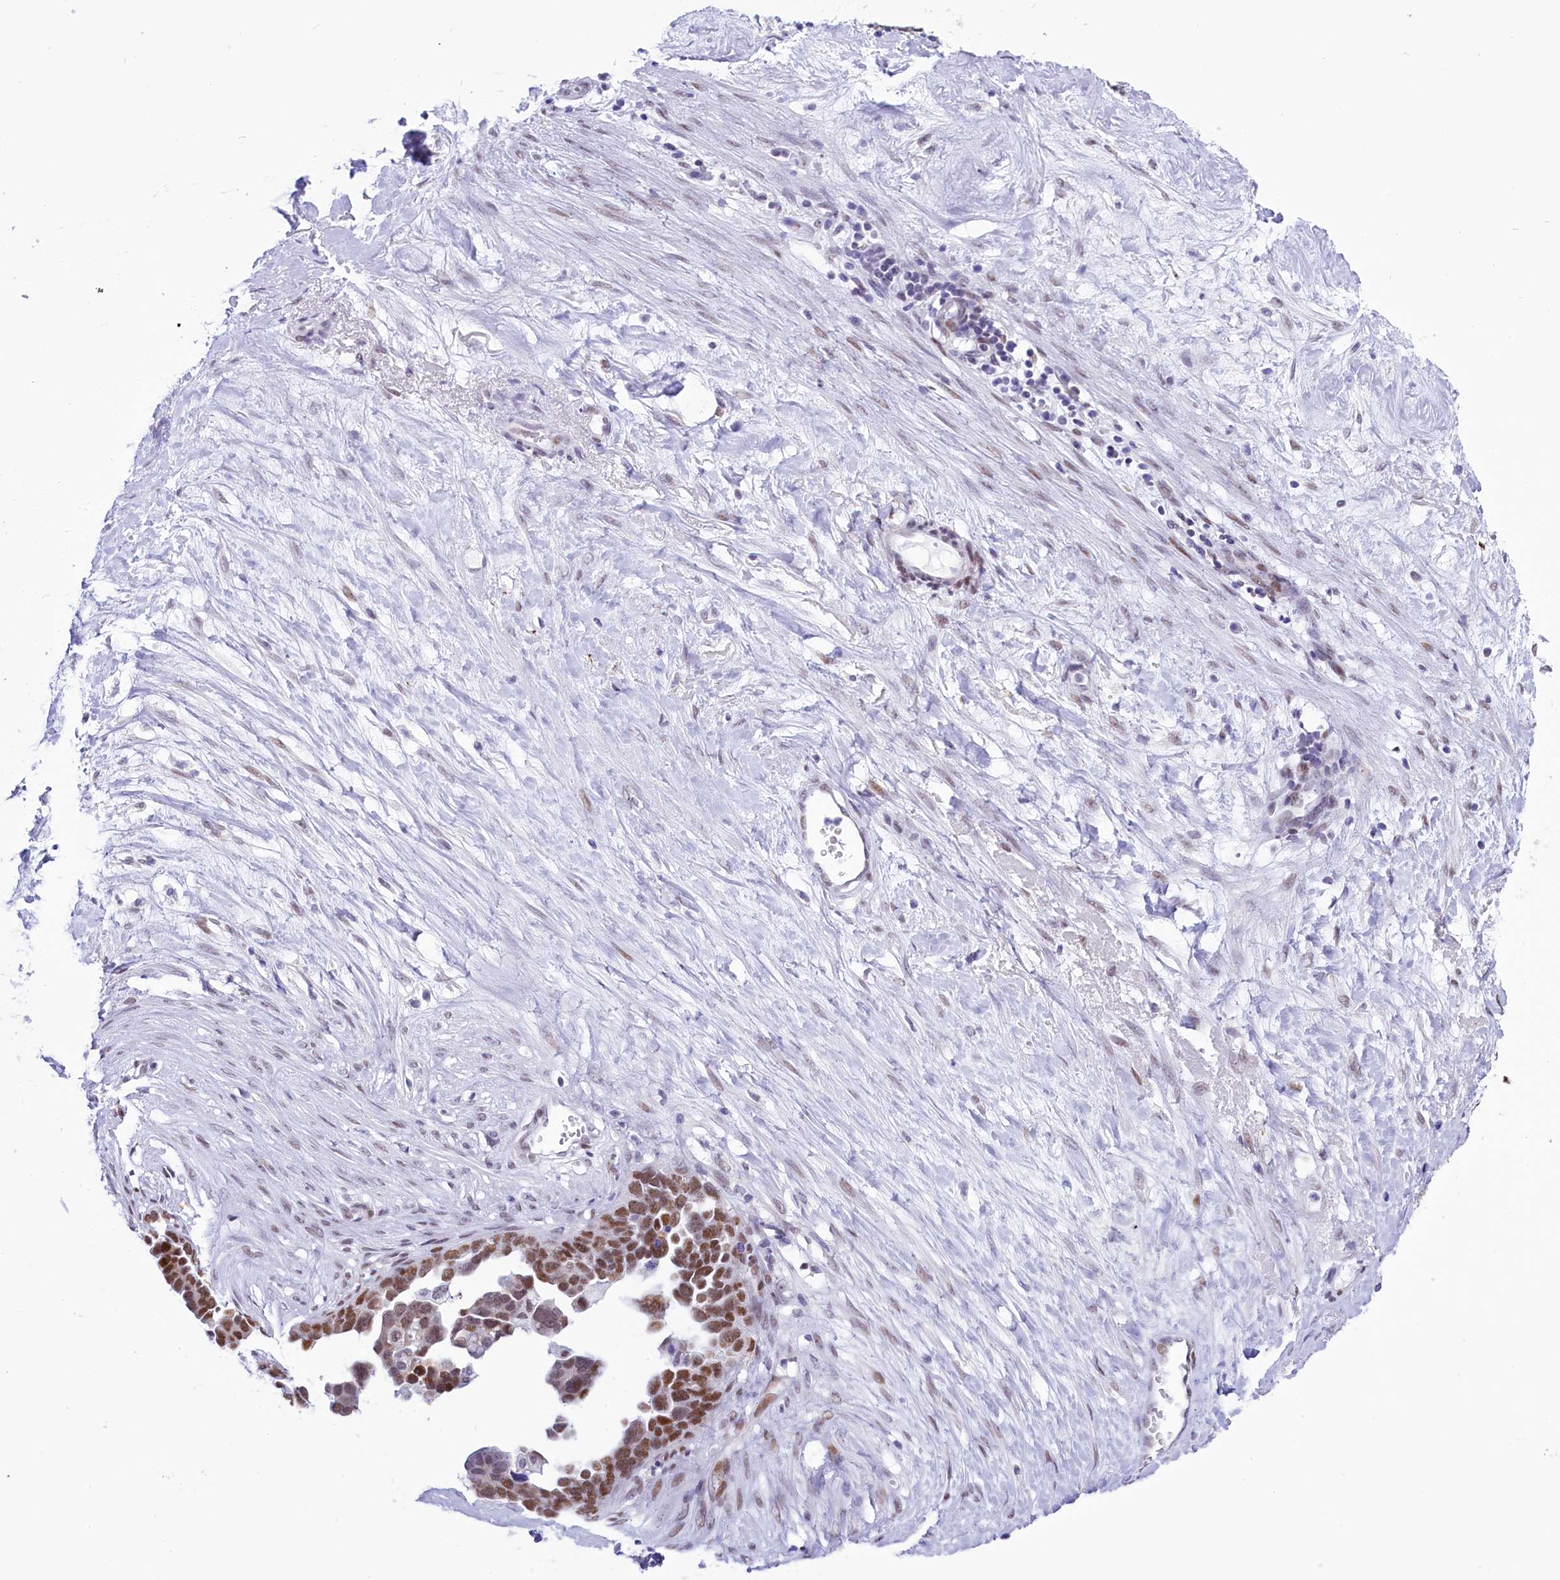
{"staining": {"intensity": "moderate", "quantity": "<25%", "location": "nuclear"}, "tissue": "ovarian cancer", "cell_type": "Tumor cells", "image_type": "cancer", "snomed": [{"axis": "morphology", "description": "Cystadenocarcinoma, serous, NOS"}, {"axis": "topography", "description": "Ovary"}], "caption": "High-magnification brightfield microscopy of serous cystadenocarcinoma (ovarian) stained with DAB (3,3'-diaminobenzidine) (brown) and counterstained with hematoxylin (blue). tumor cells exhibit moderate nuclear positivity is present in about<25% of cells. The staining was performed using DAB (3,3'-diaminobenzidine), with brown indicating positive protein expression. Nuclei are stained blue with hematoxylin.", "gene": "RPS6KB1", "patient": {"sex": "female", "age": 54}}